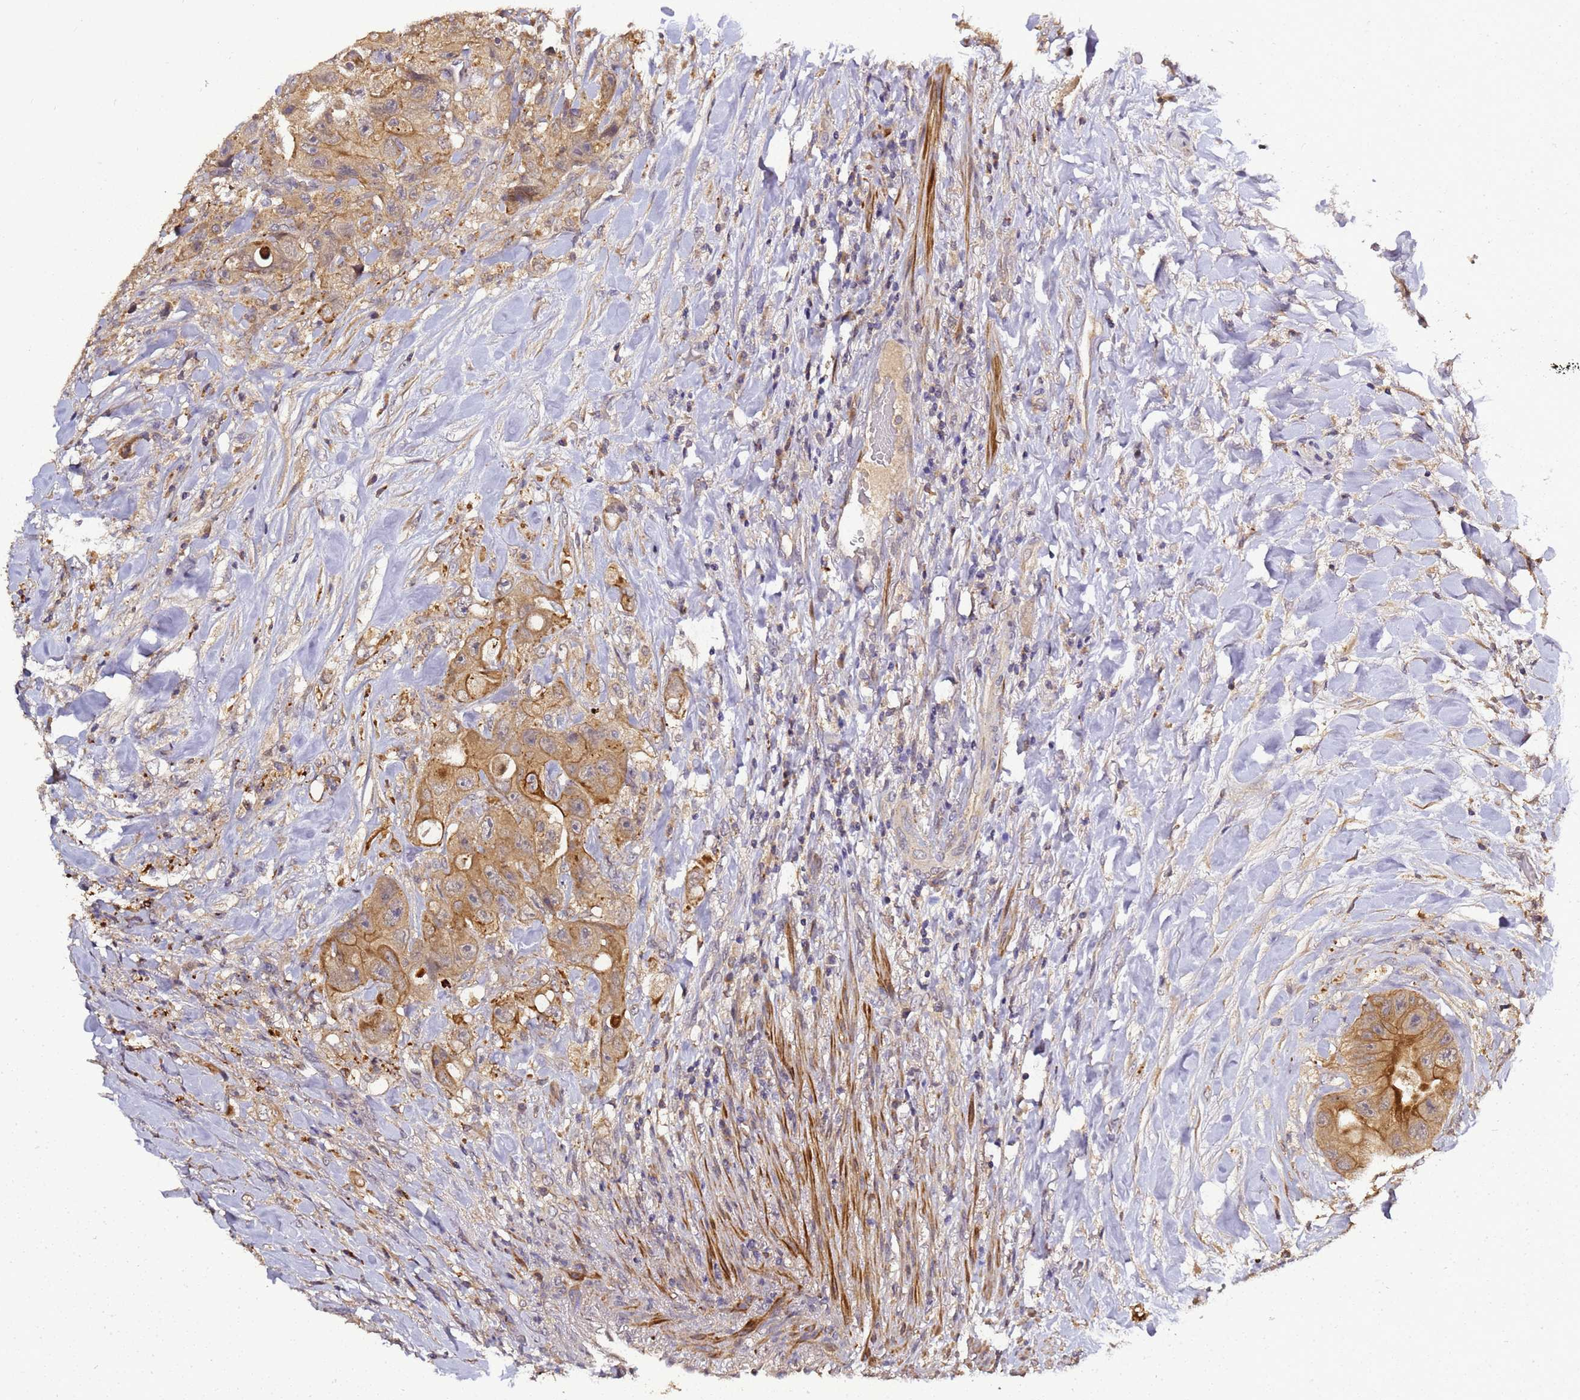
{"staining": {"intensity": "moderate", "quantity": ">75%", "location": "cytoplasmic/membranous"}, "tissue": "colorectal cancer", "cell_type": "Tumor cells", "image_type": "cancer", "snomed": [{"axis": "morphology", "description": "Adenocarcinoma, NOS"}, {"axis": "topography", "description": "Colon"}], "caption": "This is an image of immunohistochemistry staining of colorectal adenocarcinoma, which shows moderate staining in the cytoplasmic/membranous of tumor cells.", "gene": "LGI4", "patient": {"sex": "female", "age": 46}}